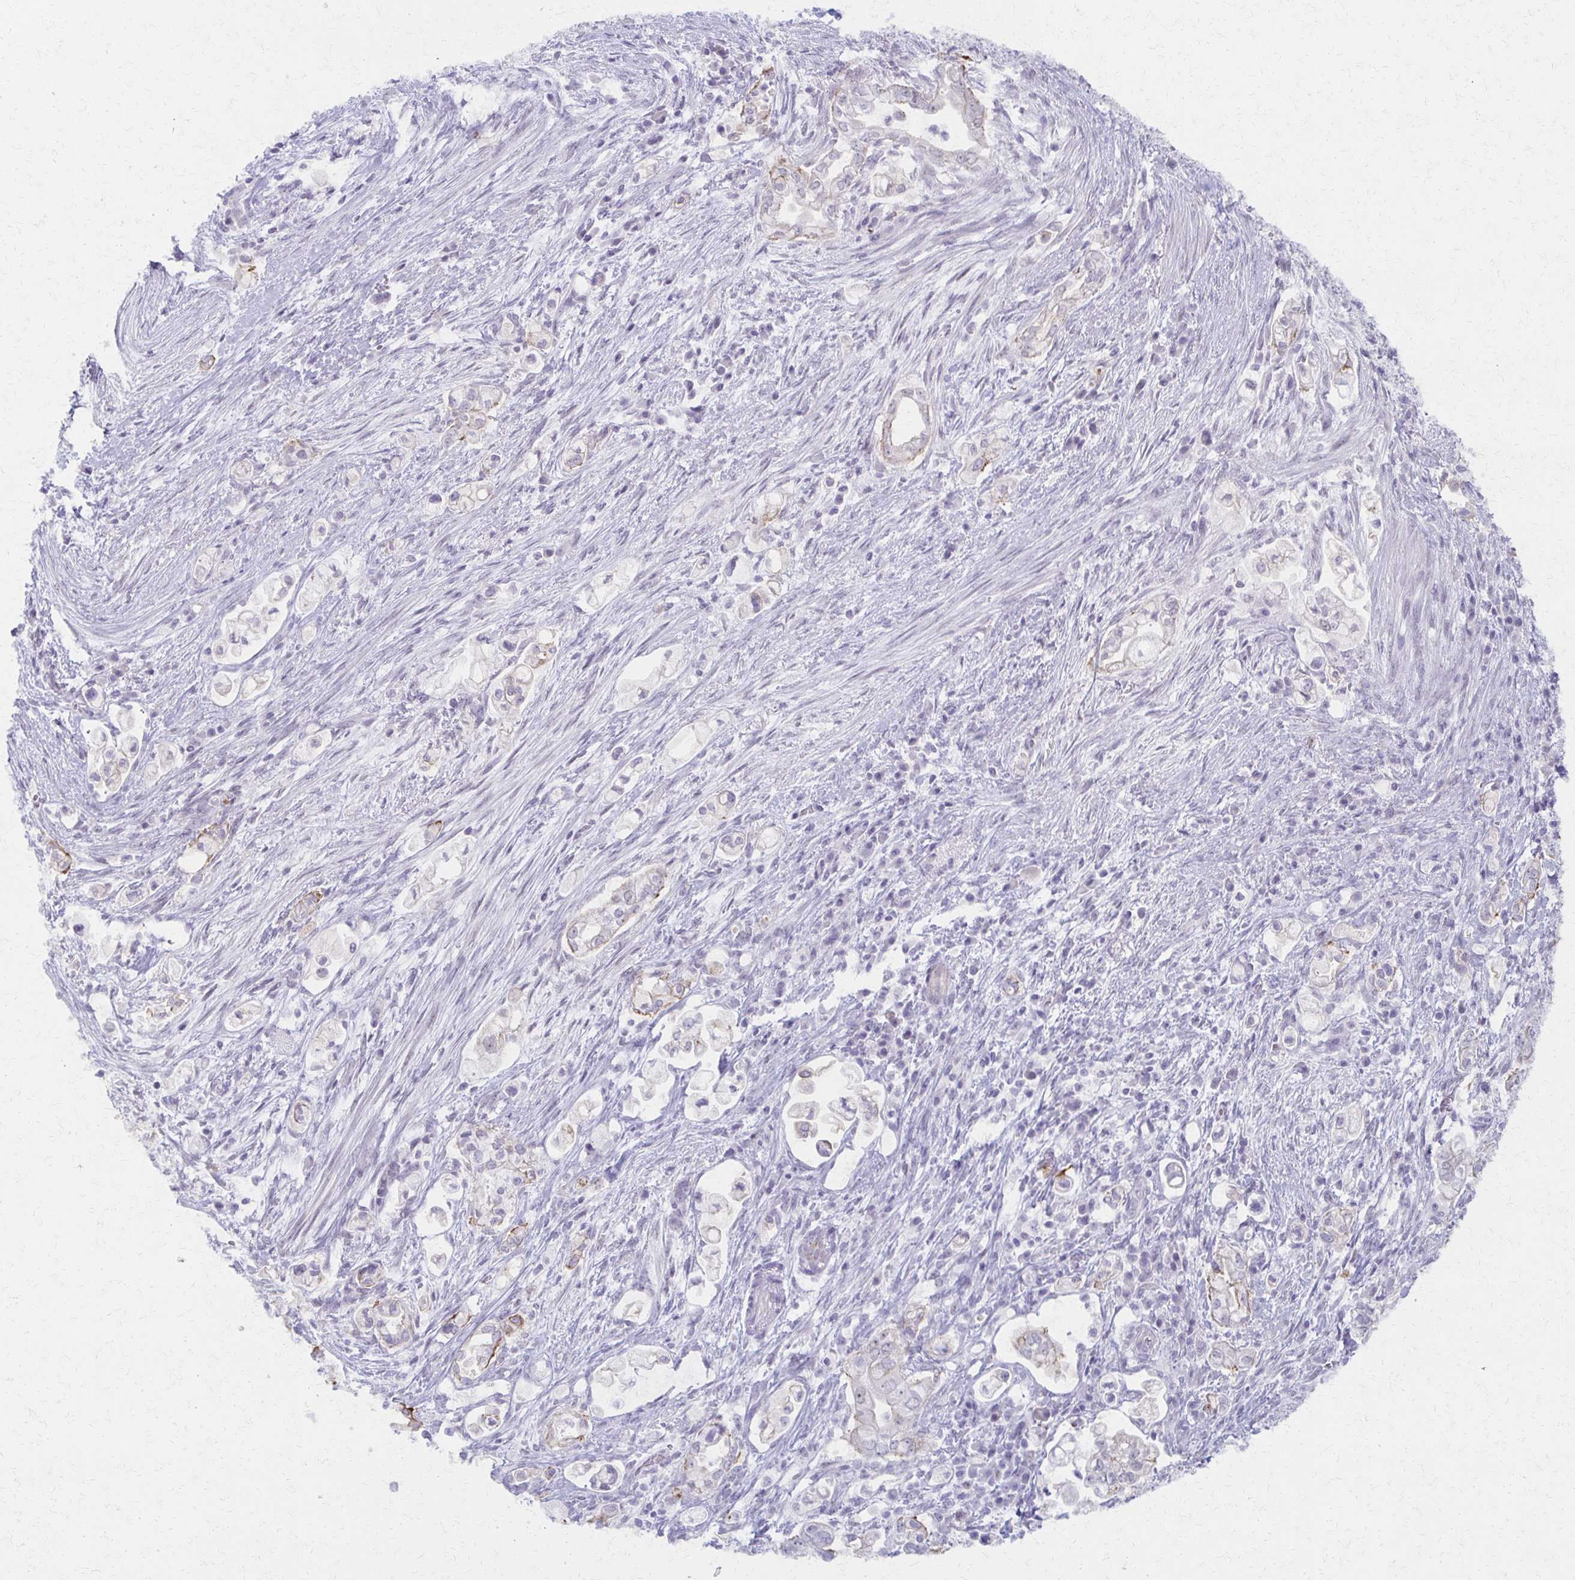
{"staining": {"intensity": "negative", "quantity": "none", "location": "none"}, "tissue": "pancreatic cancer", "cell_type": "Tumor cells", "image_type": "cancer", "snomed": [{"axis": "morphology", "description": "Adenocarcinoma, NOS"}, {"axis": "topography", "description": "Pancreas"}], "caption": "There is no significant staining in tumor cells of pancreatic cancer (adenocarcinoma).", "gene": "MORC4", "patient": {"sex": "female", "age": 69}}